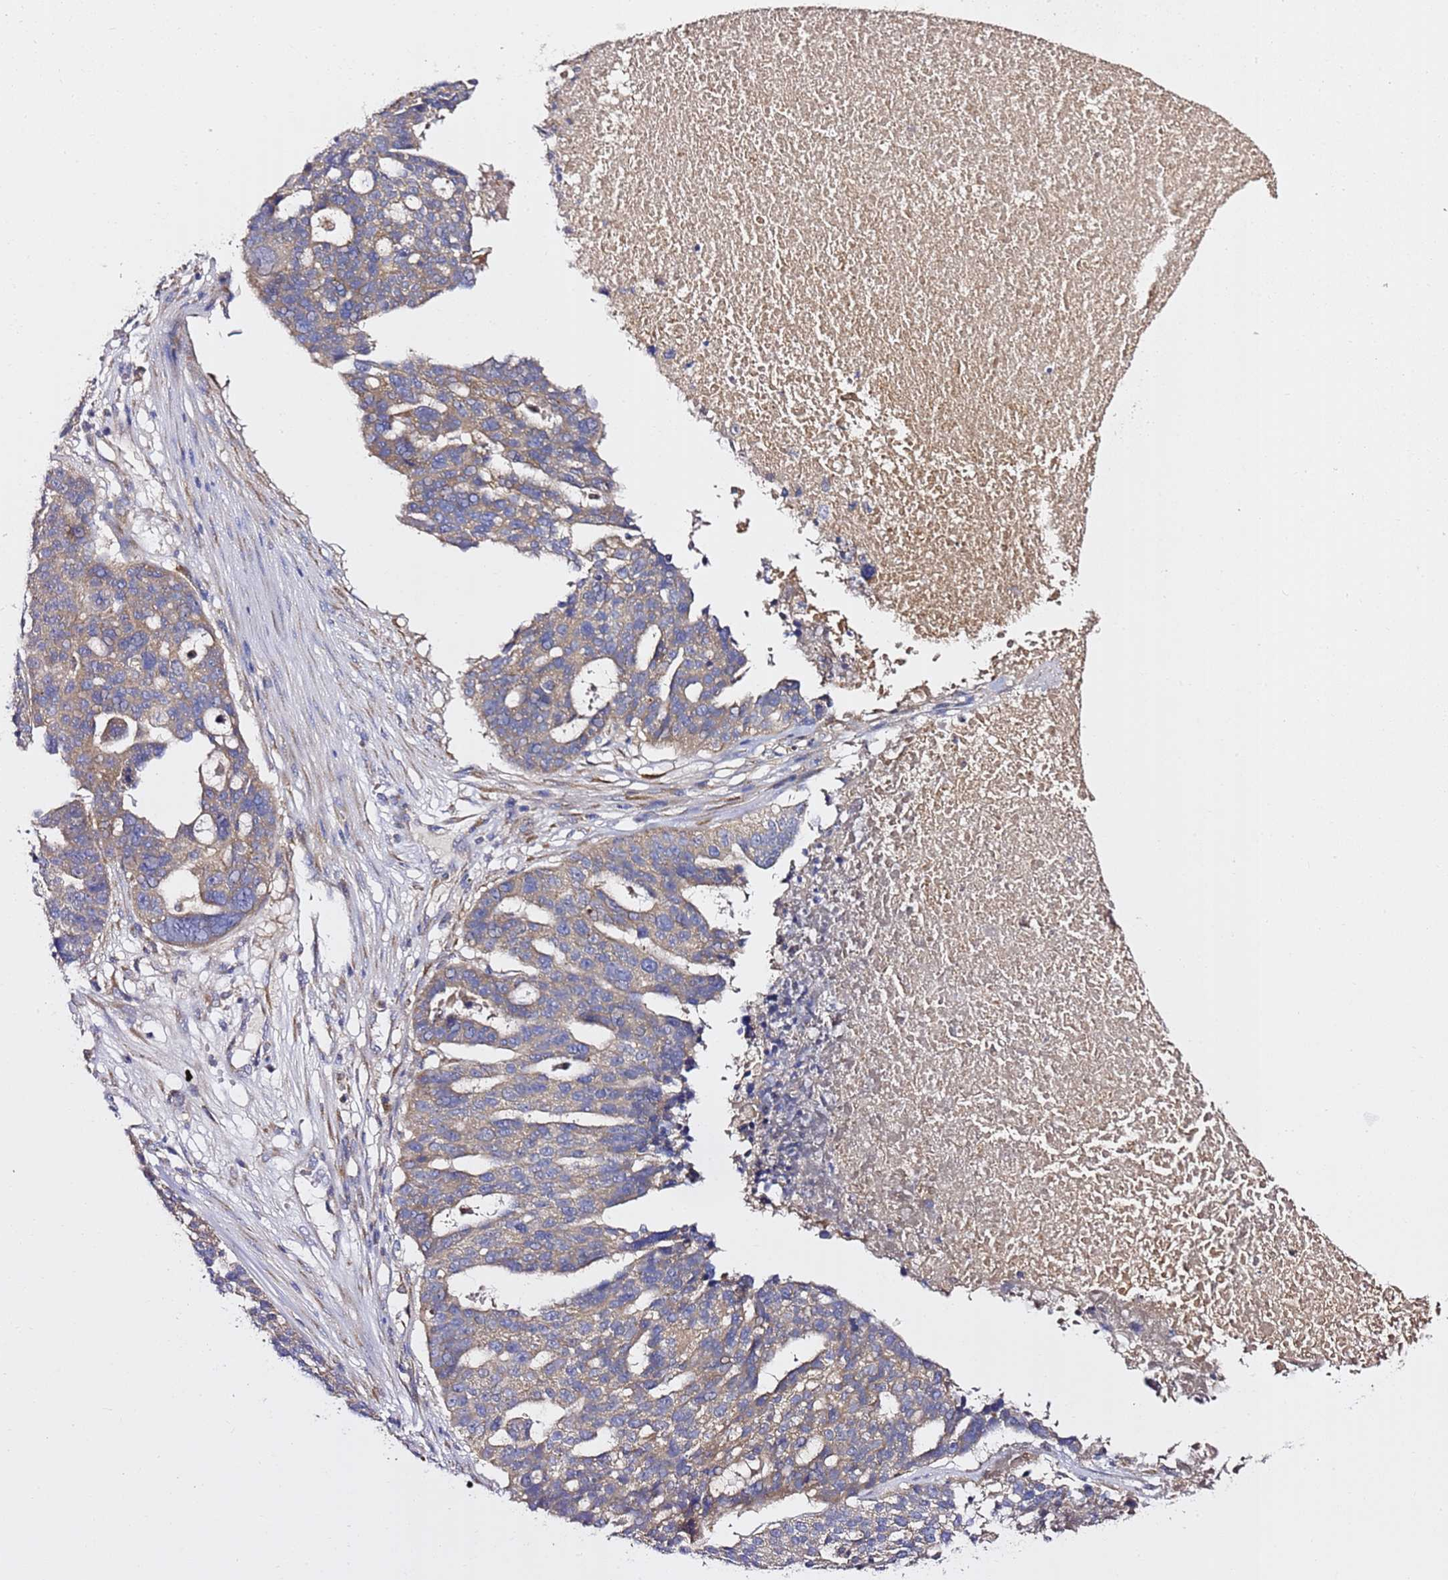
{"staining": {"intensity": "weak", "quantity": "25%-75%", "location": "cytoplasmic/membranous"}, "tissue": "ovarian cancer", "cell_type": "Tumor cells", "image_type": "cancer", "snomed": [{"axis": "morphology", "description": "Cystadenocarcinoma, serous, NOS"}, {"axis": "topography", "description": "Ovary"}], "caption": "High-magnification brightfield microscopy of ovarian cancer (serous cystadenocarcinoma) stained with DAB (3,3'-diaminobenzidine) (brown) and counterstained with hematoxylin (blue). tumor cells exhibit weak cytoplasmic/membranous expression is present in approximately25%-75% of cells. Using DAB (brown) and hematoxylin (blue) stains, captured at high magnification using brightfield microscopy.", "gene": "C19orf12", "patient": {"sex": "female", "age": 59}}